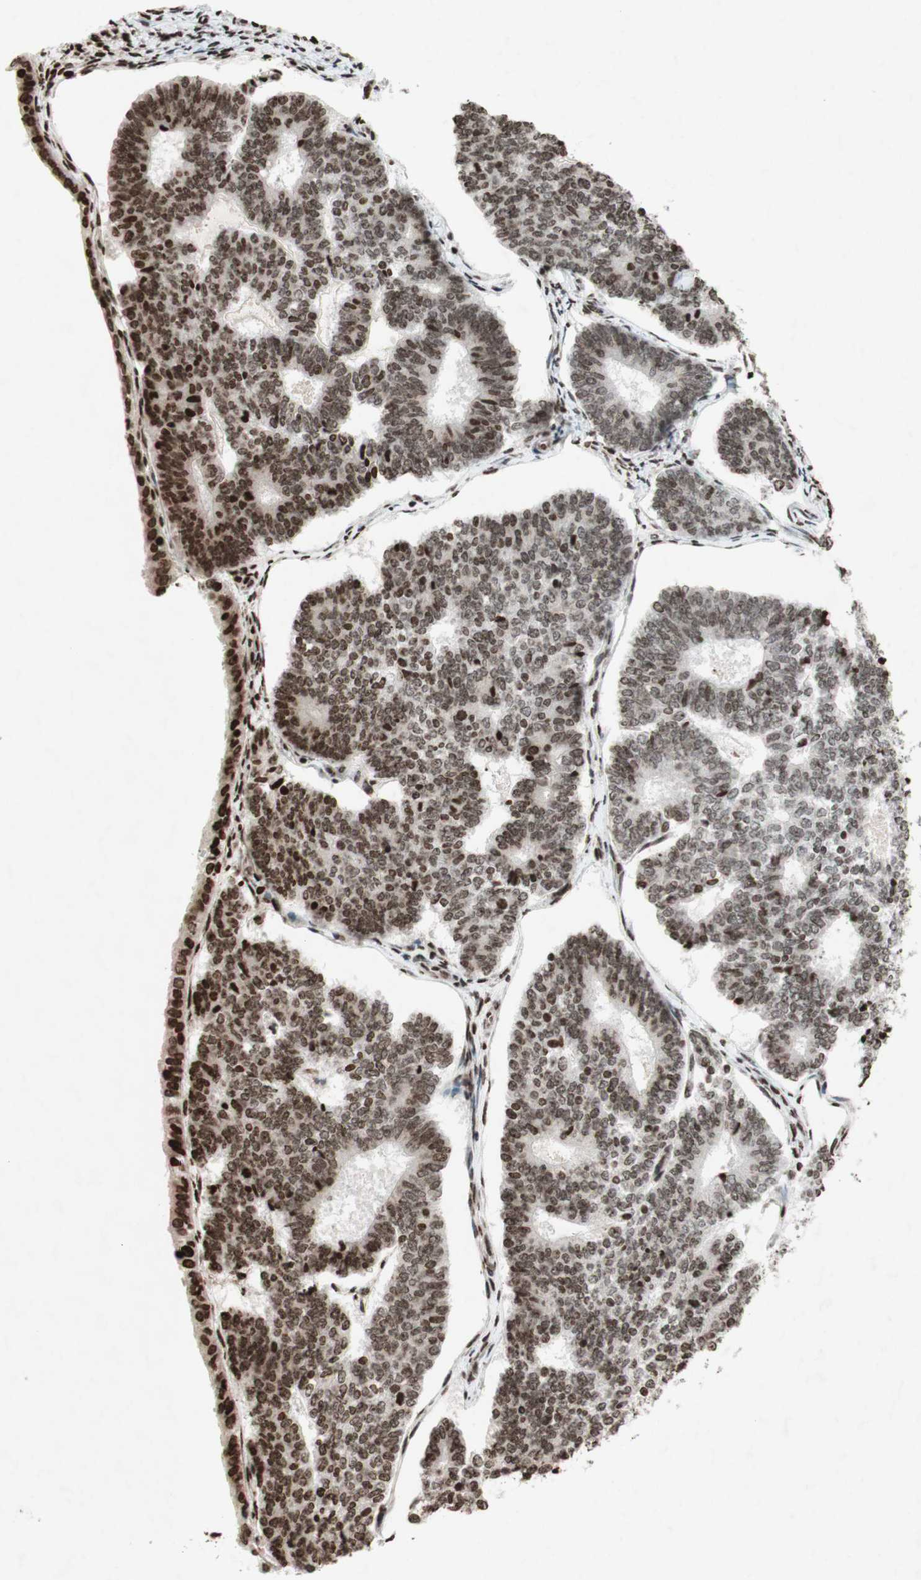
{"staining": {"intensity": "moderate", "quantity": ">75%", "location": "nuclear"}, "tissue": "endometrial cancer", "cell_type": "Tumor cells", "image_type": "cancer", "snomed": [{"axis": "morphology", "description": "Adenocarcinoma, NOS"}, {"axis": "topography", "description": "Endometrium"}], "caption": "High-magnification brightfield microscopy of endometrial cancer (adenocarcinoma) stained with DAB (3,3'-diaminobenzidine) (brown) and counterstained with hematoxylin (blue). tumor cells exhibit moderate nuclear expression is present in about>75% of cells. (DAB (3,3'-diaminobenzidine) IHC with brightfield microscopy, high magnification).", "gene": "NCOA3", "patient": {"sex": "female", "age": 70}}